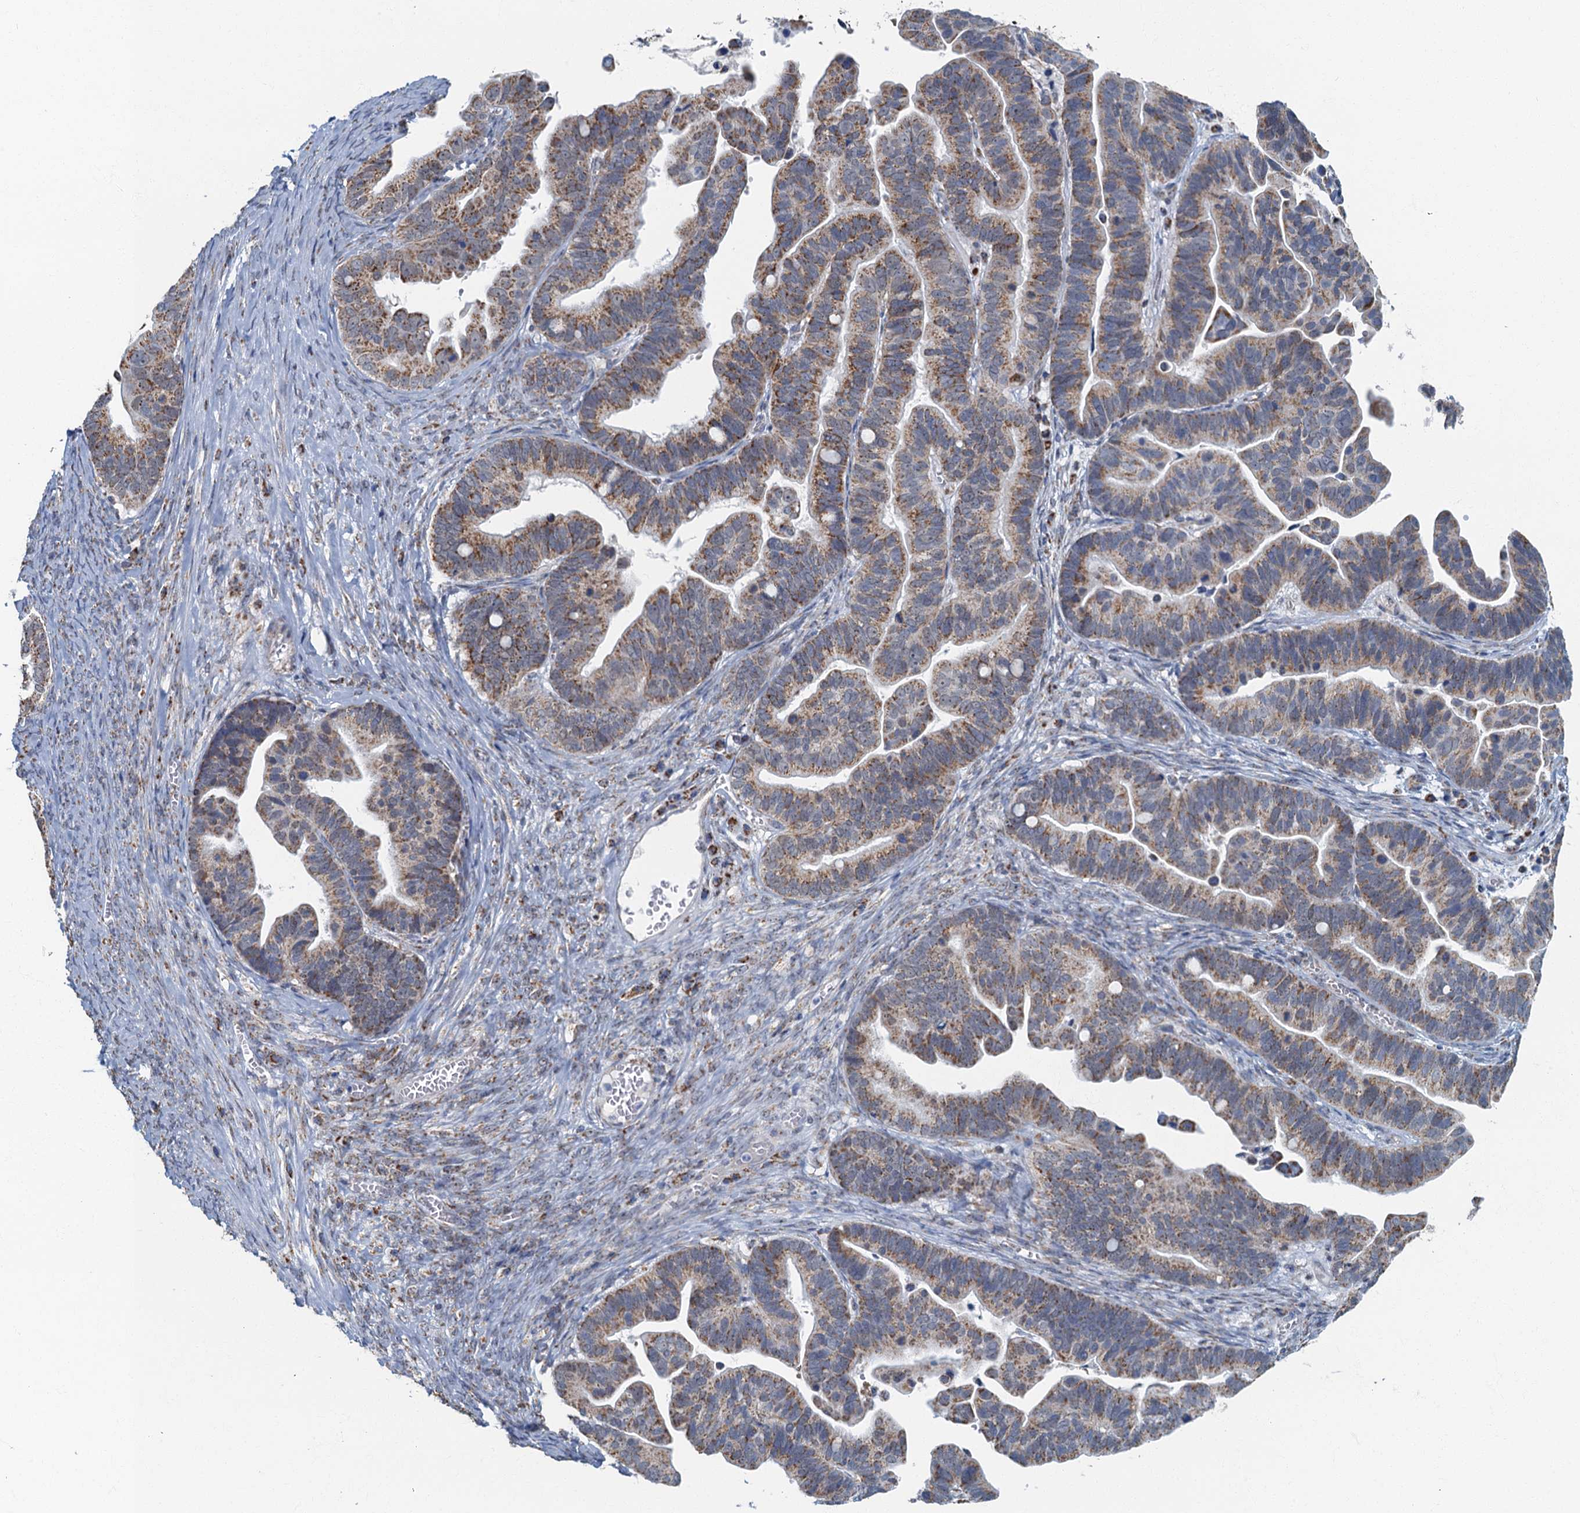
{"staining": {"intensity": "moderate", "quantity": ">75%", "location": "cytoplasmic/membranous"}, "tissue": "ovarian cancer", "cell_type": "Tumor cells", "image_type": "cancer", "snomed": [{"axis": "morphology", "description": "Cystadenocarcinoma, serous, NOS"}, {"axis": "topography", "description": "Ovary"}], "caption": "Protein staining of ovarian cancer tissue reveals moderate cytoplasmic/membranous positivity in approximately >75% of tumor cells.", "gene": "RAD9B", "patient": {"sex": "female", "age": 56}}